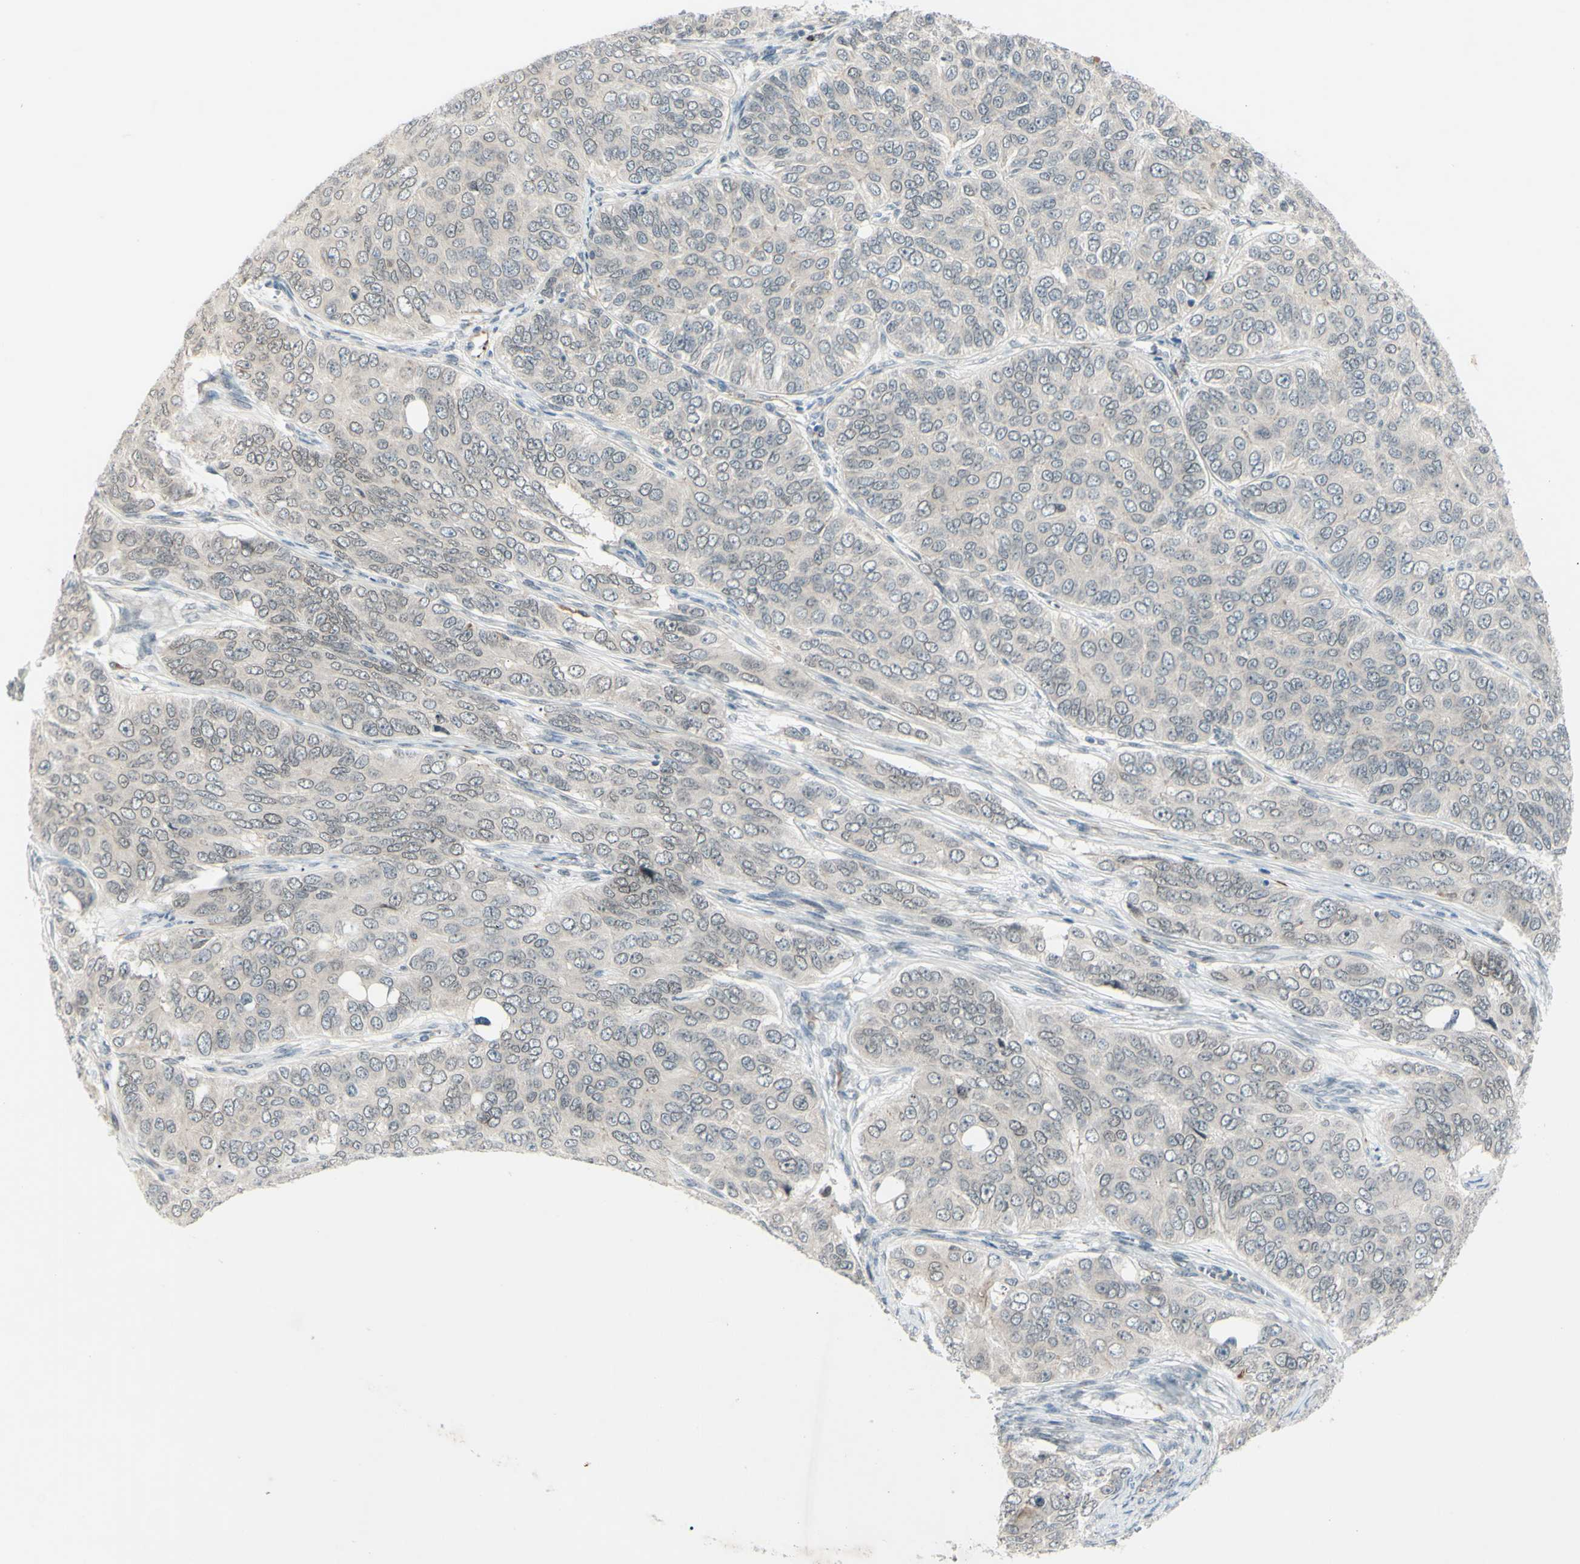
{"staining": {"intensity": "negative", "quantity": "none", "location": "none"}, "tissue": "ovarian cancer", "cell_type": "Tumor cells", "image_type": "cancer", "snomed": [{"axis": "morphology", "description": "Carcinoma, endometroid"}, {"axis": "topography", "description": "Ovary"}], "caption": "Endometroid carcinoma (ovarian) was stained to show a protein in brown. There is no significant positivity in tumor cells.", "gene": "FGFR2", "patient": {"sex": "female", "age": 51}}